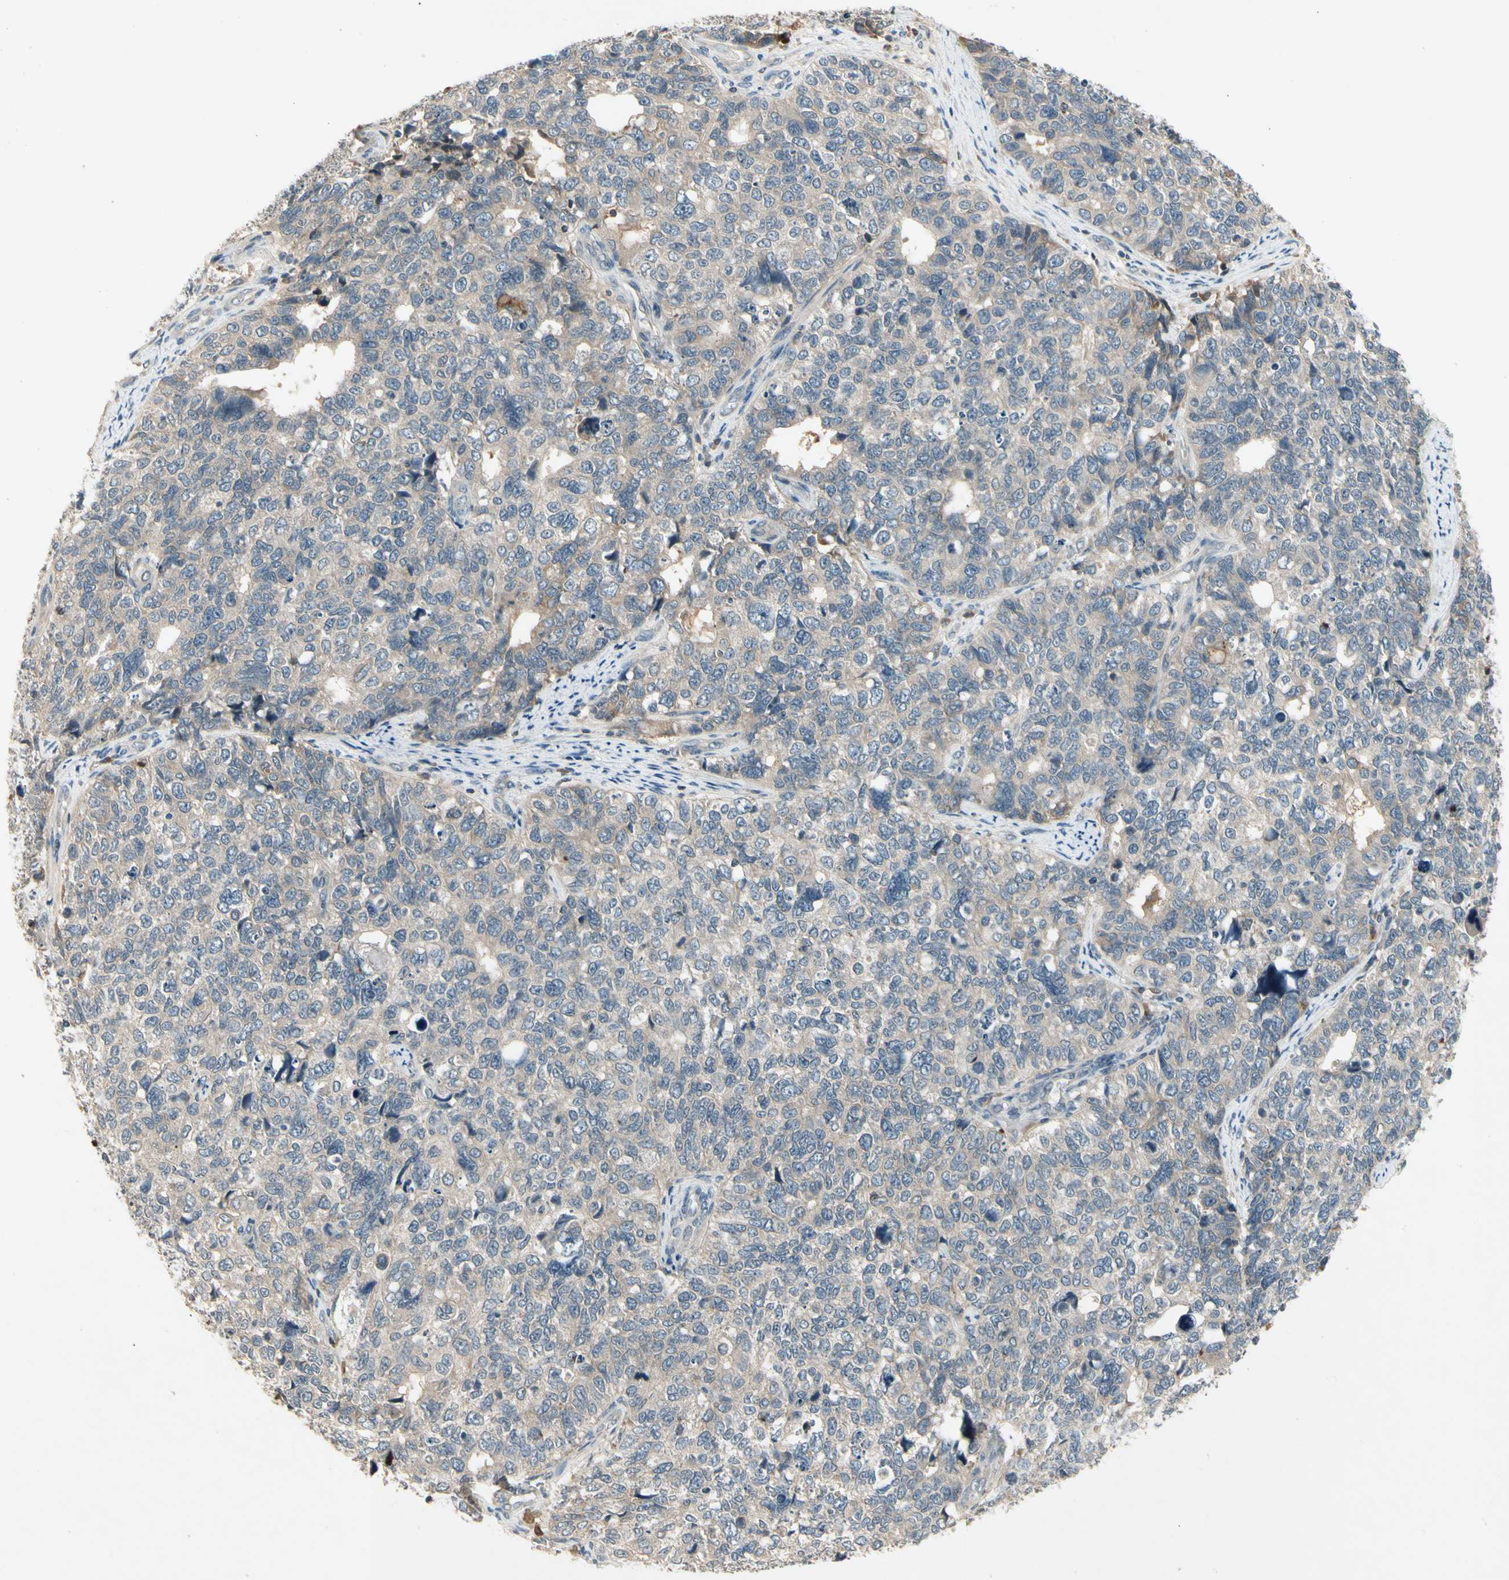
{"staining": {"intensity": "weak", "quantity": "25%-75%", "location": "cytoplasmic/membranous"}, "tissue": "cervical cancer", "cell_type": "Tumor cells", "image_type": "cancer", "snomed": [{"axis": "morphology", "description": "Squamous cell carcinoma, NOS"}, {"axis": "topography", "description": "Cervix"}], "caption": "Tumor cells demonstrate weak cytoplasmic/membranous staining in approximately 25%-75% of cells in cervical squamous cell carcinoma.", "gene": "CCL4", "patient": {"sex": "female", "age": 63}}